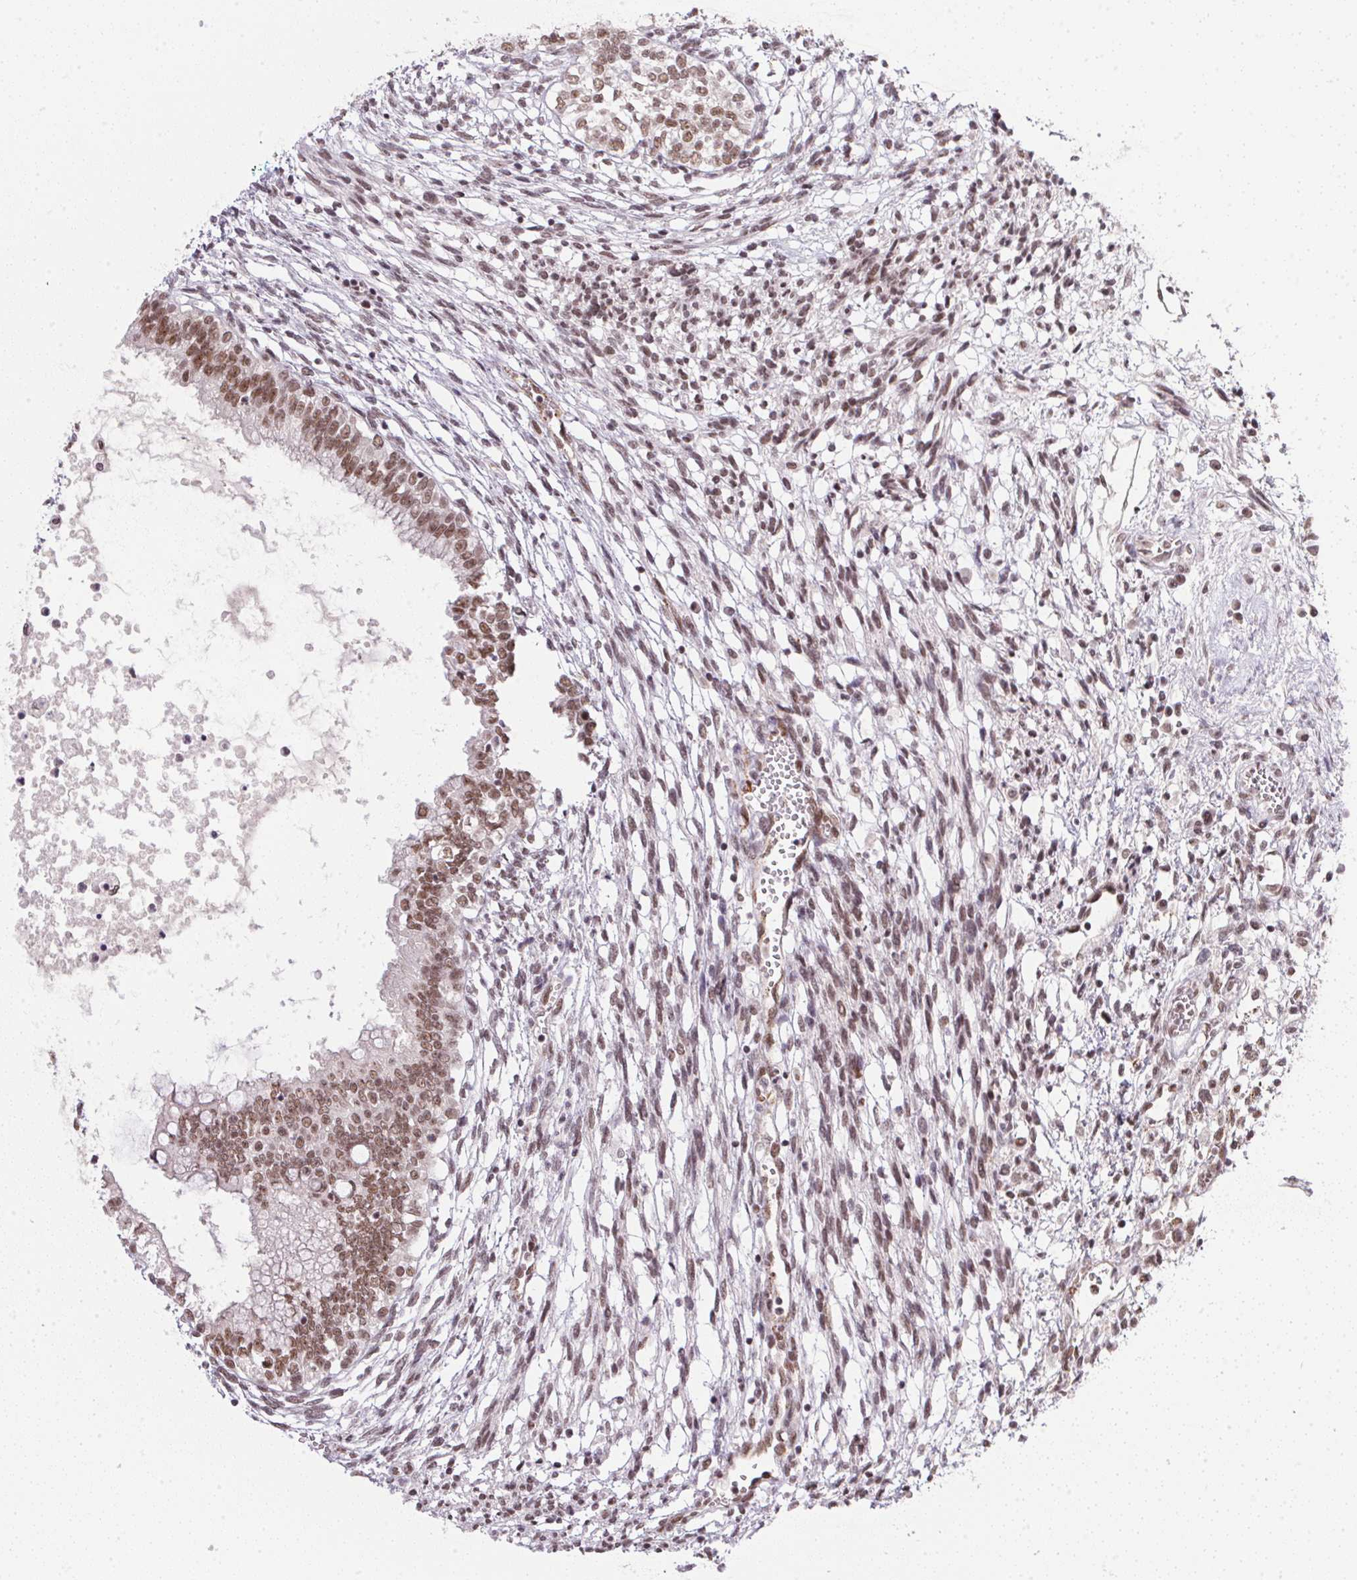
{"staining": {"intensity": "moderate", "quantity": ">75%", "location": "nuclear"}, "tissue": "testis cancer", "cell_type": "Tumor cells", "image_type": "cancer", "snomed": [{"axis": "morphology", "description": "Carcinoma, Embryonal, NOS"}, {"axis": "topography", "description": "Testis"}], "caption": "This image reveals immunohistochemistry (IHC) staining of testis embryonal carcinoma, with medium moderate nuclear staining in about >75% of tumor cells.", "gene": "SRSF7", "patient": {"sex": "male", "age": 37}}